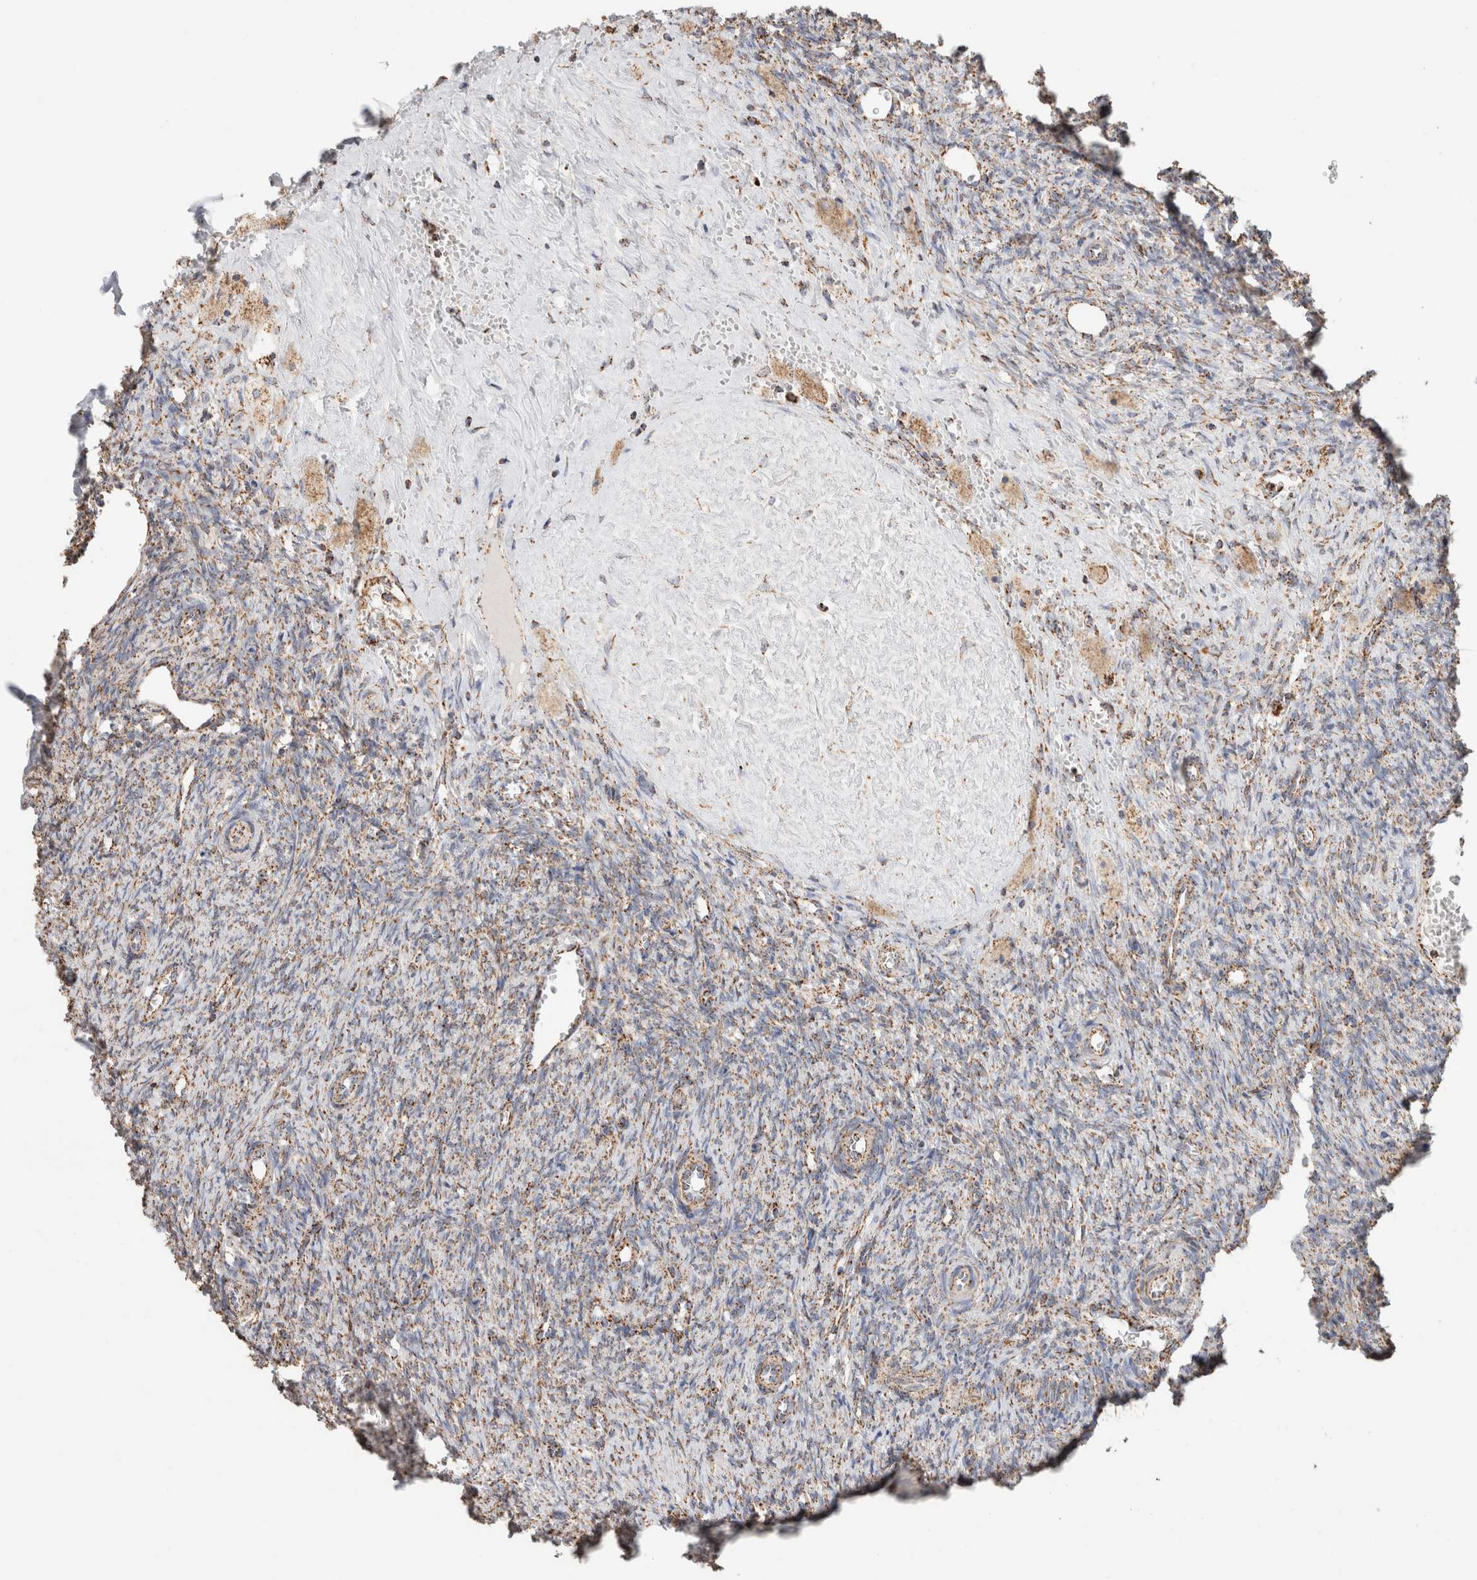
{"staining": {"intensity": "strong", "quantity": ">75%", "location": "cytoplasmic/membranous"}, "tissue": "ovary", "cell_type": "Follicle cells", "image_type": "normal", "snomed": [{"axis": "morphology", "description": "Normal tissue, NOS"}, {"axis": "topography", "description": "Ovary"}], "caption": "A brown stain highlights strong cytoplasmic/membranous staining of a protein in follicle cells of normal ovary. The staining was performed using DAB (3,3'-diaminobenzidine) to visualize the protein expression in brown, while the nuclei were stained in blue with hematoxylin (Magnification: 20x).", "gene": "C1QBP", "patient": {"sex": "female", "age": 41}}